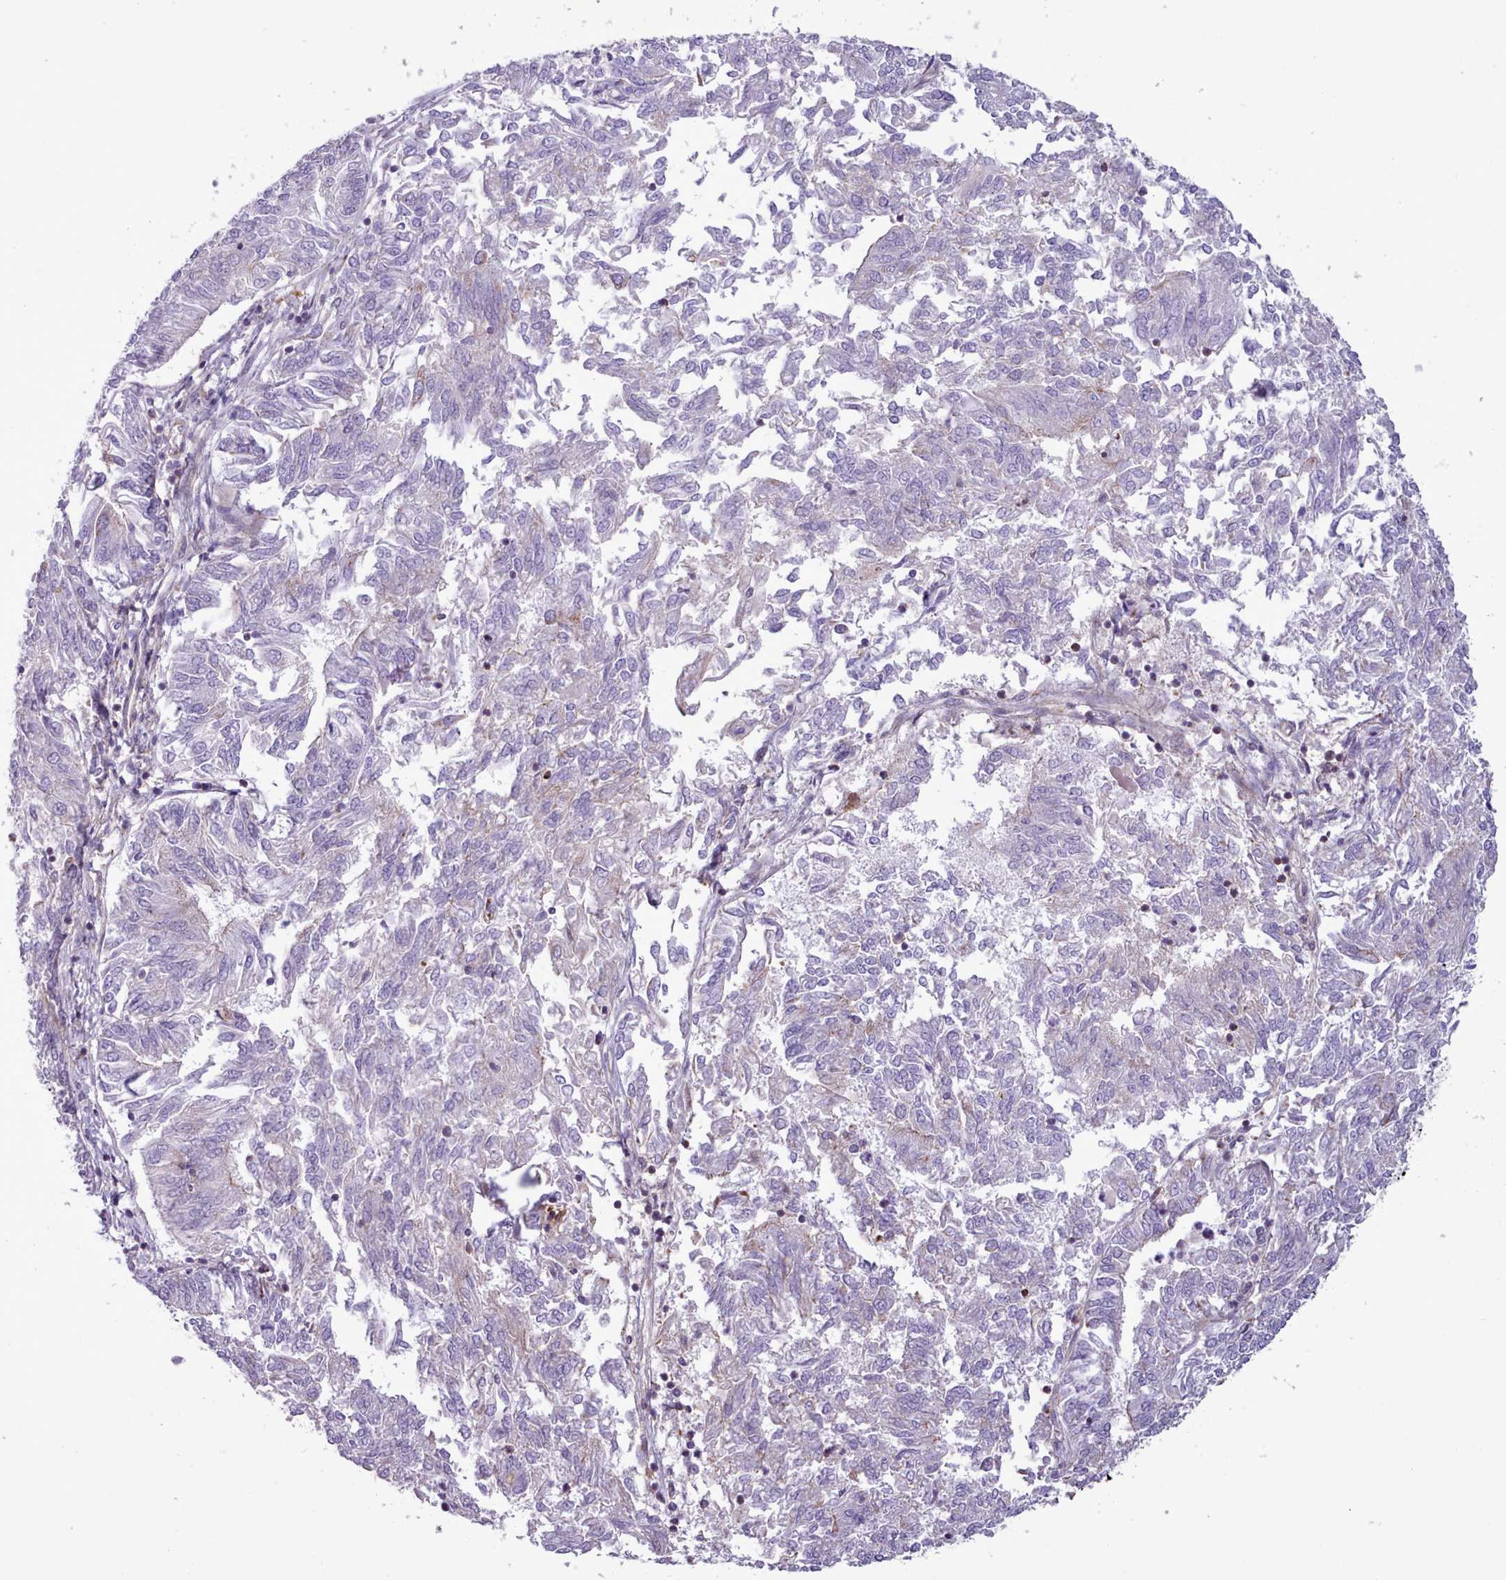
{"staining": {"intensity": "negative", "quantity": "none", "location": "none"}, "tissue": "endometrial cancer", "cell_type": "Tumor cells", "image_type": "cancer", "snomed": [{"axis": "morphology", "description": "Adenocarcinoma, NOS"}, {"axis": "topography", "description": "Endometrium"}], "caption": "Histopathology image shows no significant protein staining in tumor cells of endometrial cancer.", "gene": "TENT4B", "patient": {"sex": "female", "age": 58}}